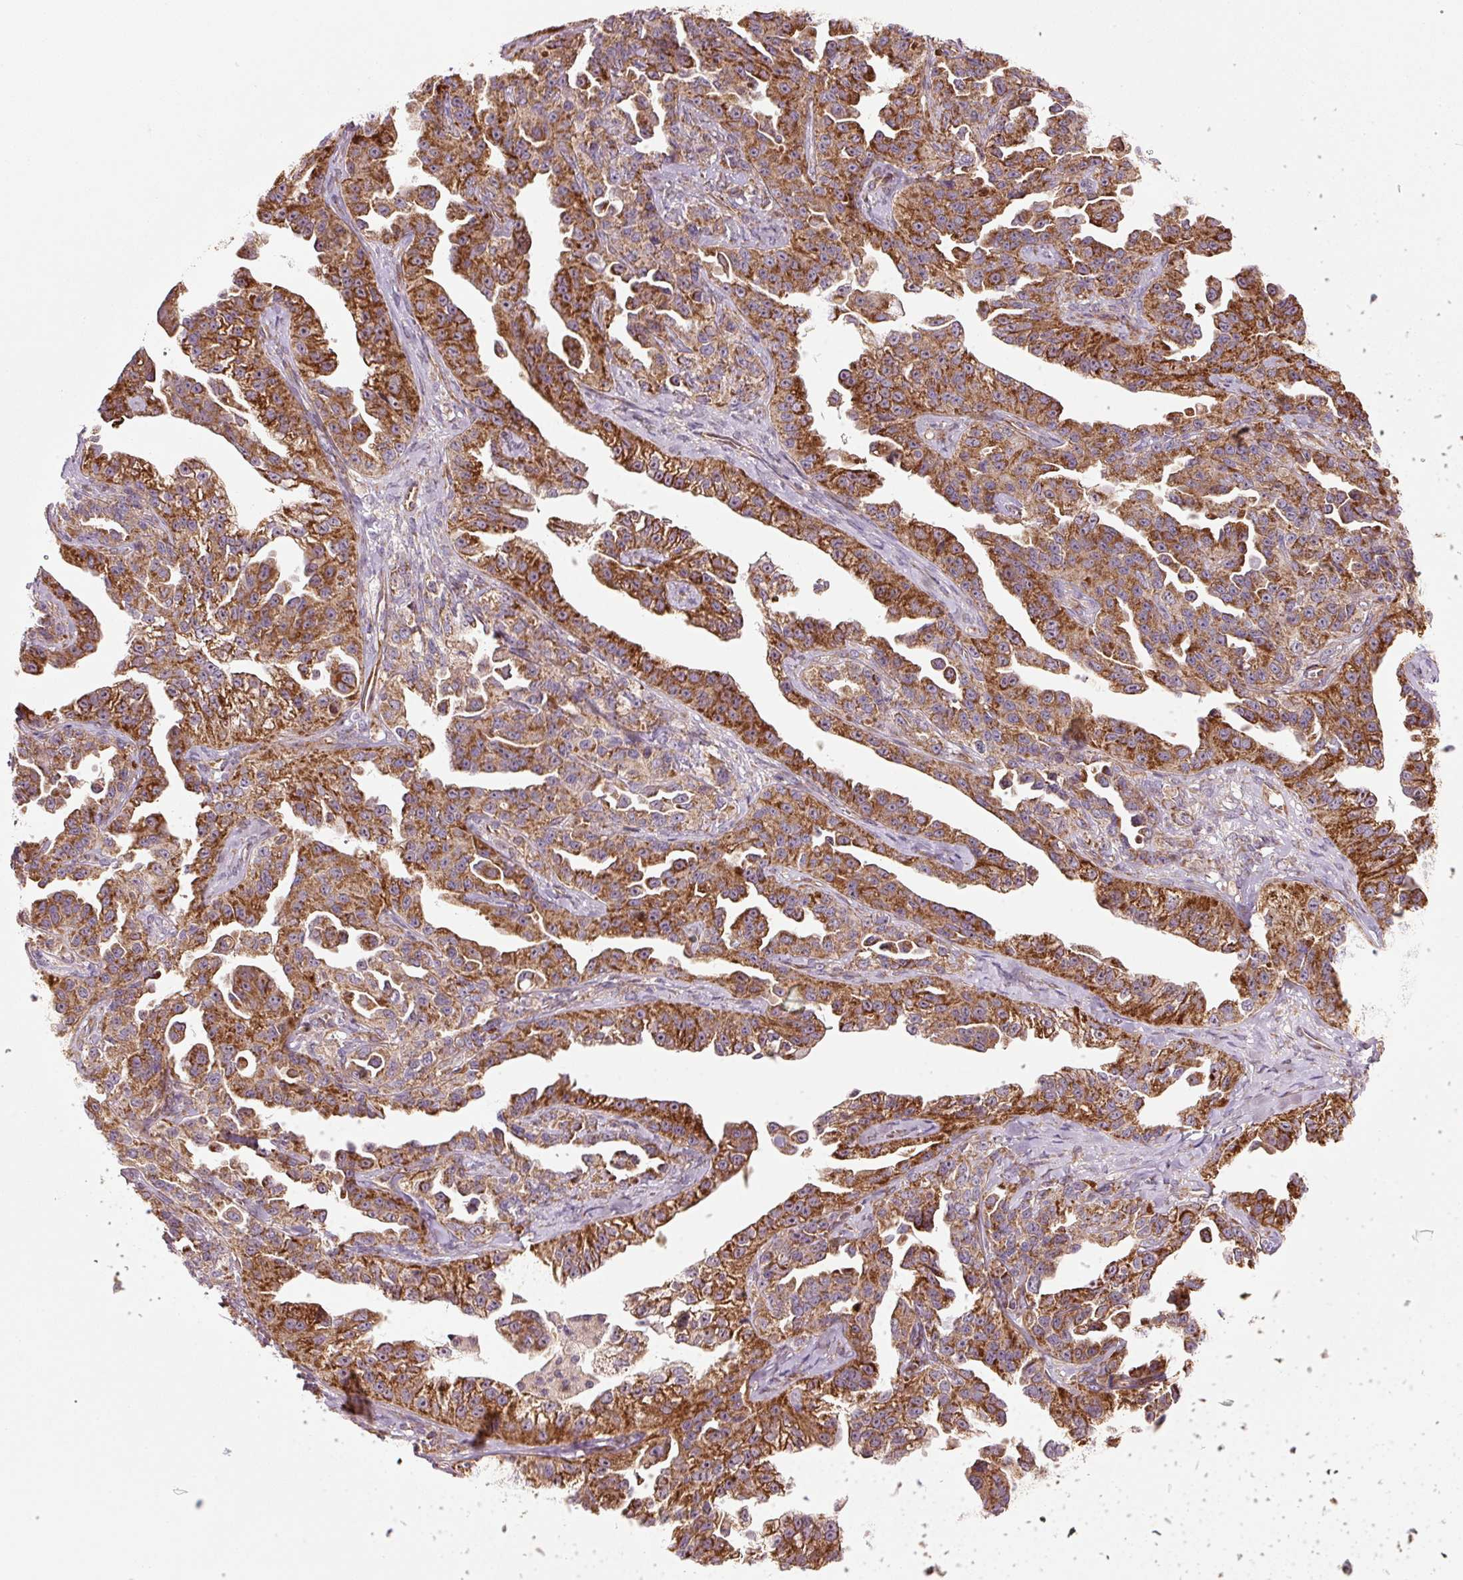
{"staining": {"intensity": "strong", "quantity": ">75%", "location": "cytoplasmic/membranous"}, "tissue": "ovarian cancer", "cell_type": "Tumor cells", "image_type": "cancer", "snomed": [{"axis": "morphology", "description": "Cystadenocarcinoma, serous, NOS"}, {"axis": "topography", "description": "Ovary"}], "caption": "High-magnification brightfield microscopy of ovarian serous cystadenocarcinoma stained with DAB (brown) and counterstained with hematoxylin (blue). tumor cells exhibit strong cytoplasmic/membranous expression is present in about>75% of cells.", "gene": "ISCU", "patient": {"sex": "female", "age": 75}}